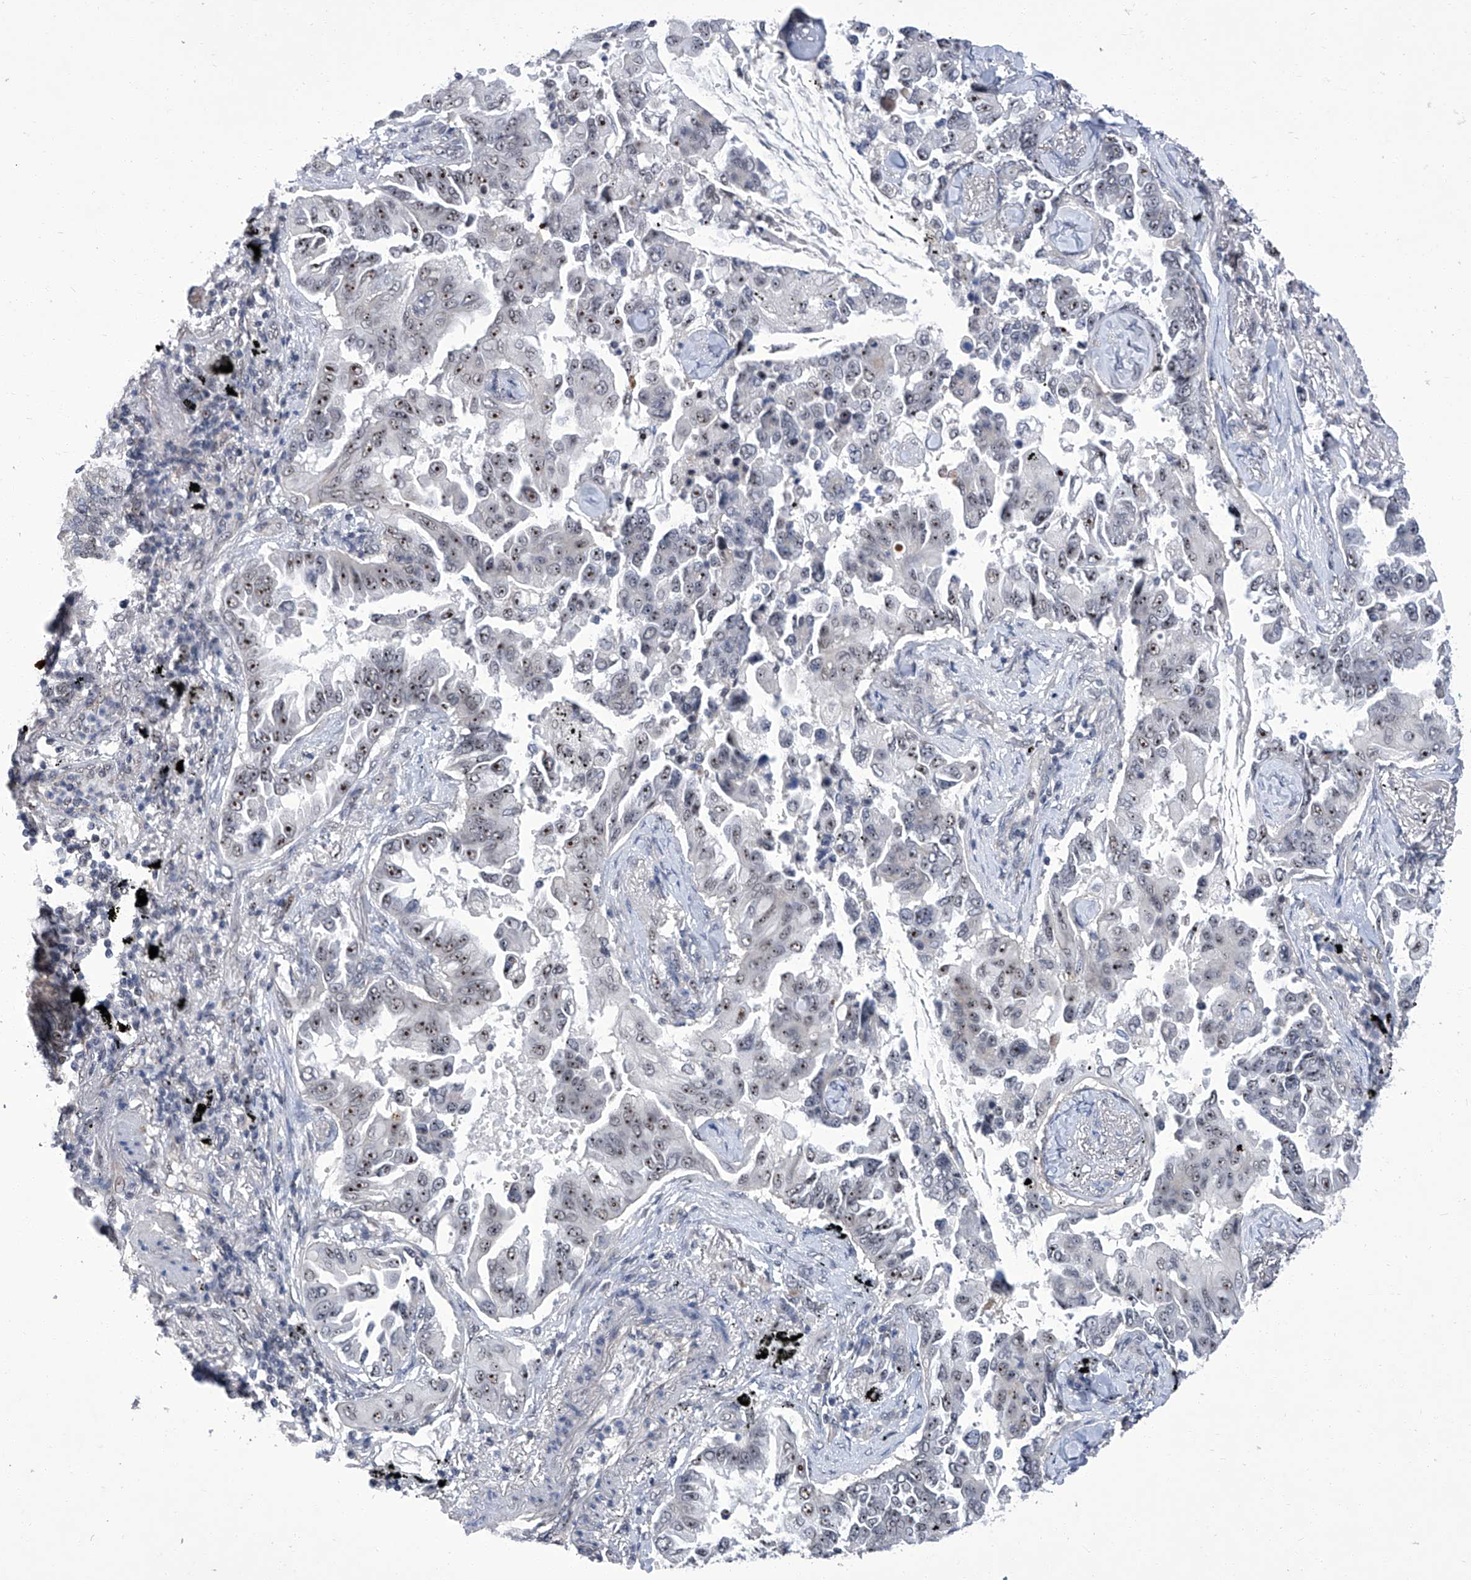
{"staining": {"intensity": "moderate", "quantity": ">75%", "location": "nuclear"}, "tissue": "lung cancer", "cell_type": "Tumor cells", "image_type": "cancer", "snomed": [{"axis": "morphology", "description": "Adenocarcinoma, NOS"}, {"axis": "topography", "description": "Lung"}], "caption": "A micrograph of adenocarcinoma (lung) stained for a protein shows moderate nuclear brown staining in tumor cells.", "gene": "CMTR1", "patient": {"sex": "female", "age": 67}}